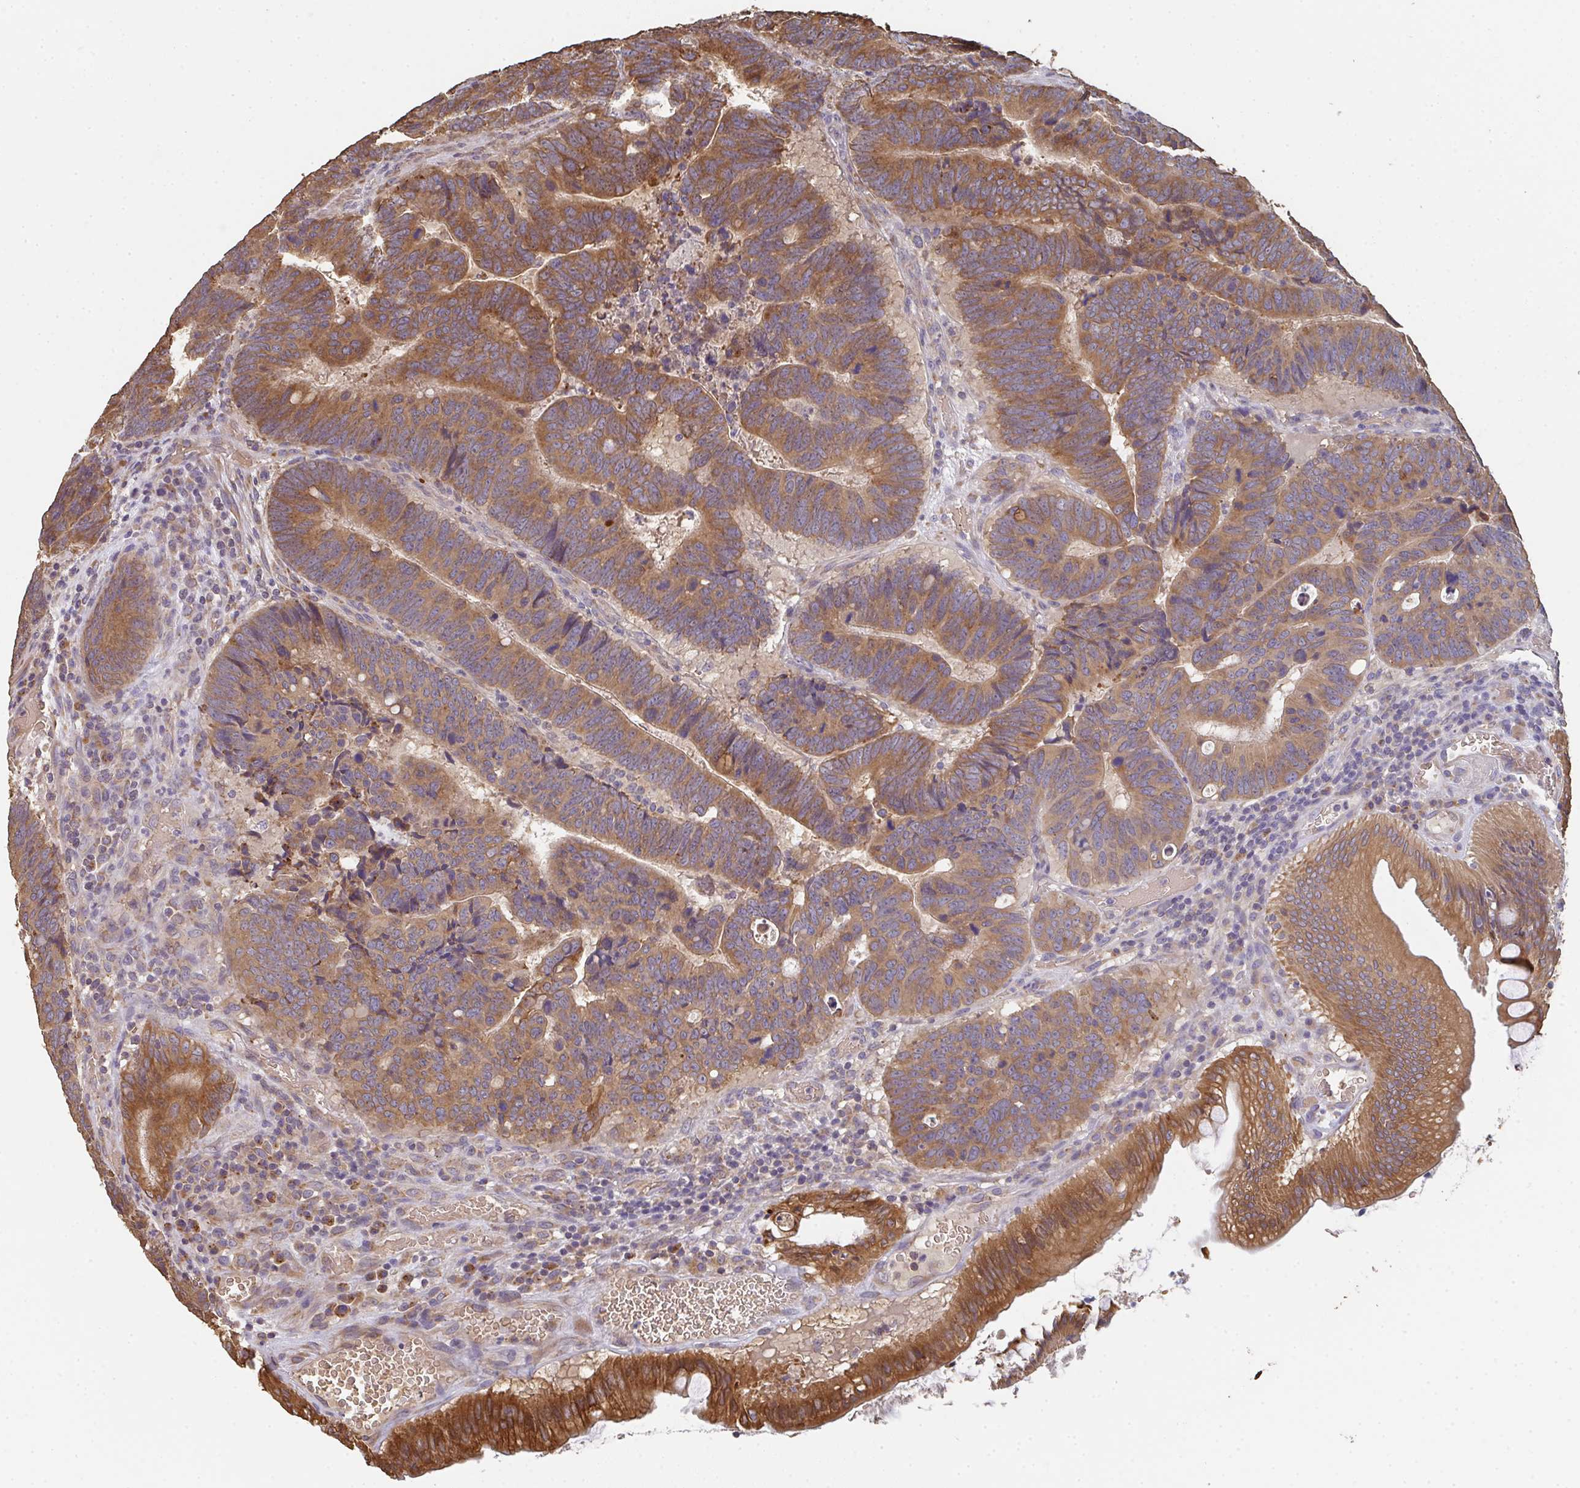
{"staining": {"intensity": "moderate", "quantity": ">75%", "location": "cytoplasmic/membranous"}, "tissue": "colorectal cancer", "cell_type": "Tumor cells", "image_type": "cancer", "snomed": [{"axis": "morphology", "description": "Adenocarcinoma, NOS"}, {"axis": "topography", "description": "Colon"}], "caption": "Immunohistochemistry histopathology image of neoplastic tissue: human colorectal cancer (adenocarcinoma) stained using immunohistochemistry (IHC) shows medium levels of moderate protein expression localized specifically in the cytoplasmic/membranous of tumor cells, appearing as a cytoplasmic/membranous brown color.", "gene": "POLG", "patient": {"sex": "male", "age": 62}}